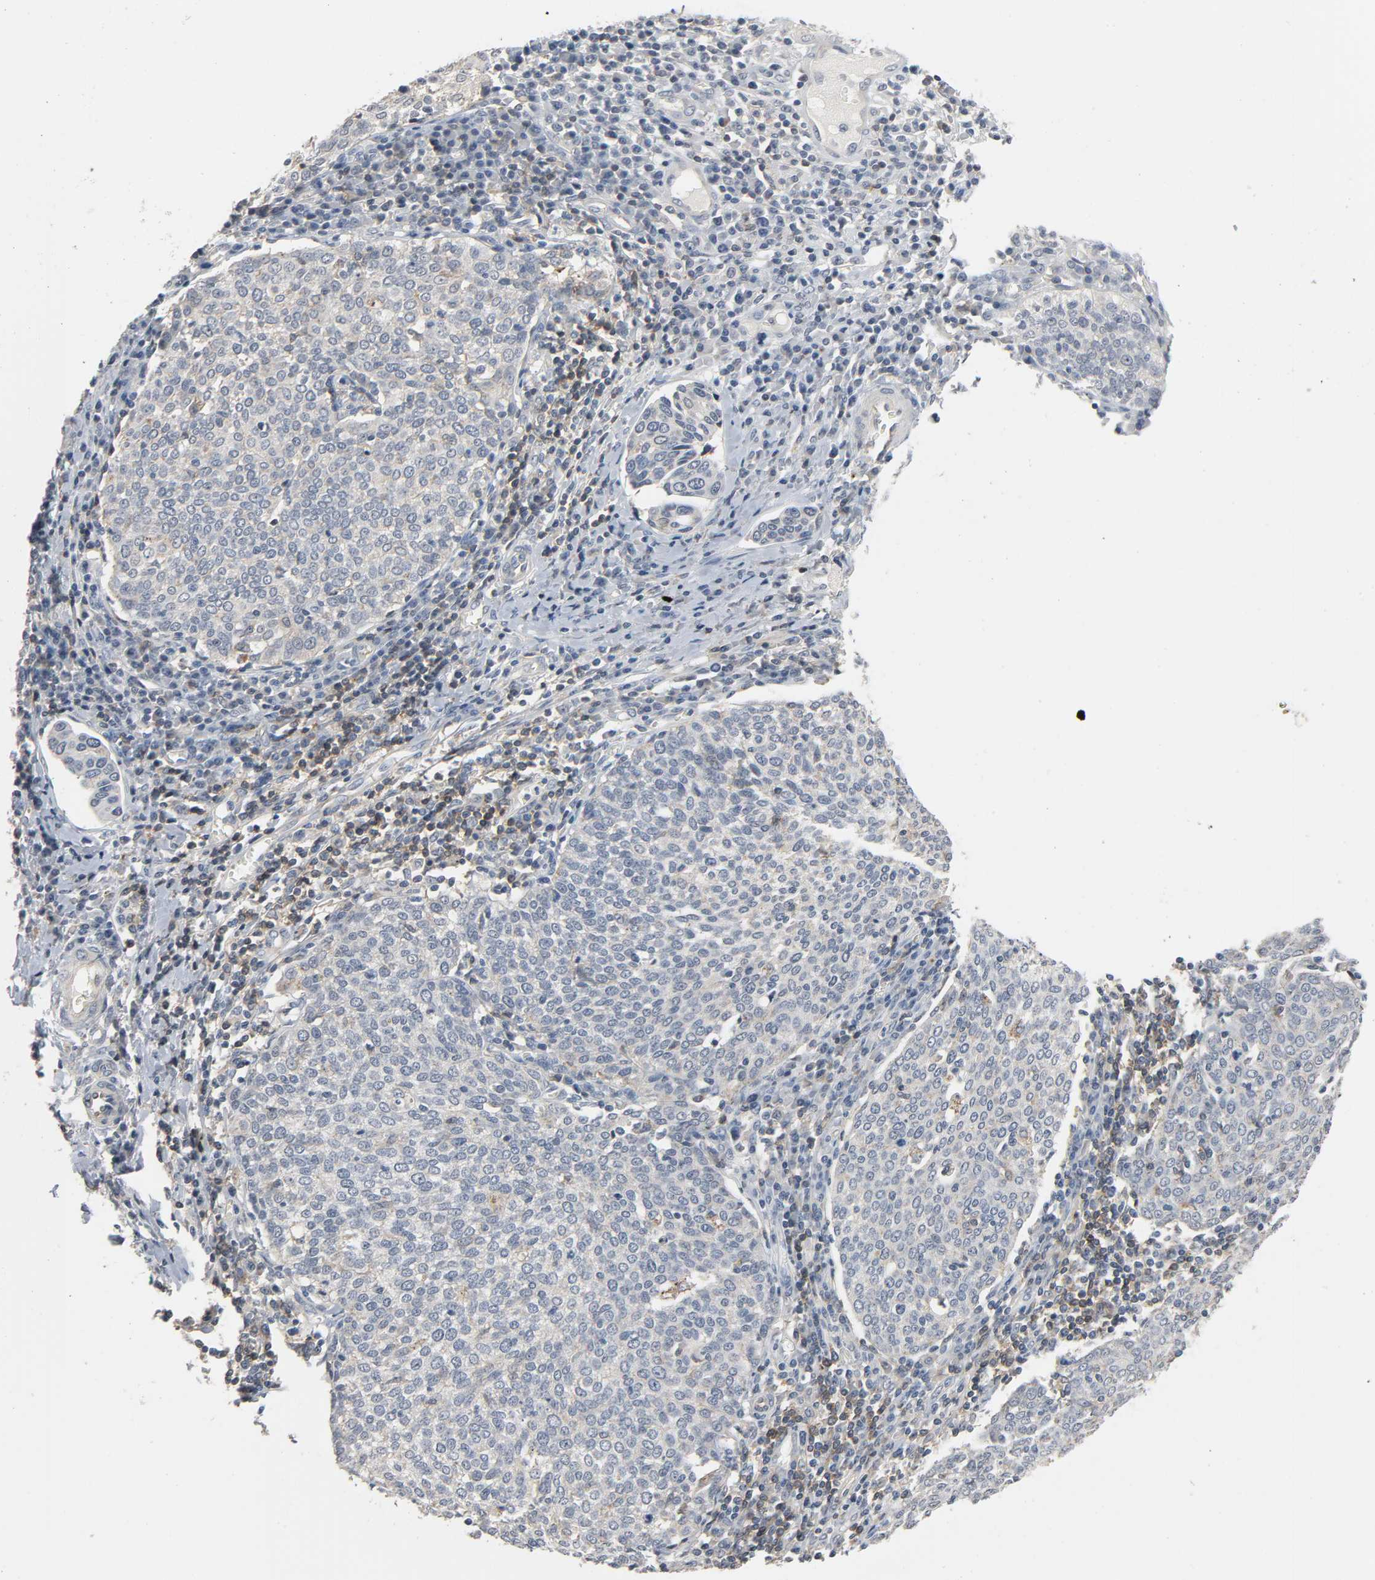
{"staining": {"intensity": "weak", "quantity": "<25%", "location": "cytoplasmic/membranous"}, "tissue": "cervical cancer", "cell_type": "Tumor cells", "image_type": "cancer", "snomed": [{"axis": "morphology", "description": "Squamous cell carcinoma, NOS"}, {"axis": "topography", "description": "Cervix"}], "caption": "Cervical squamous cell carcinoma was stained to show a protein in brown. There is no significant positivity in tumor cells. (Stains: DAB (3,3'-diaminobenzidine) immunohistochemistry with hematoxylin counter stain, Microscopy: brightfield microscopy at high magnification).", "gene": "CD4", "patient": {"sex": "female", "age": 40}}